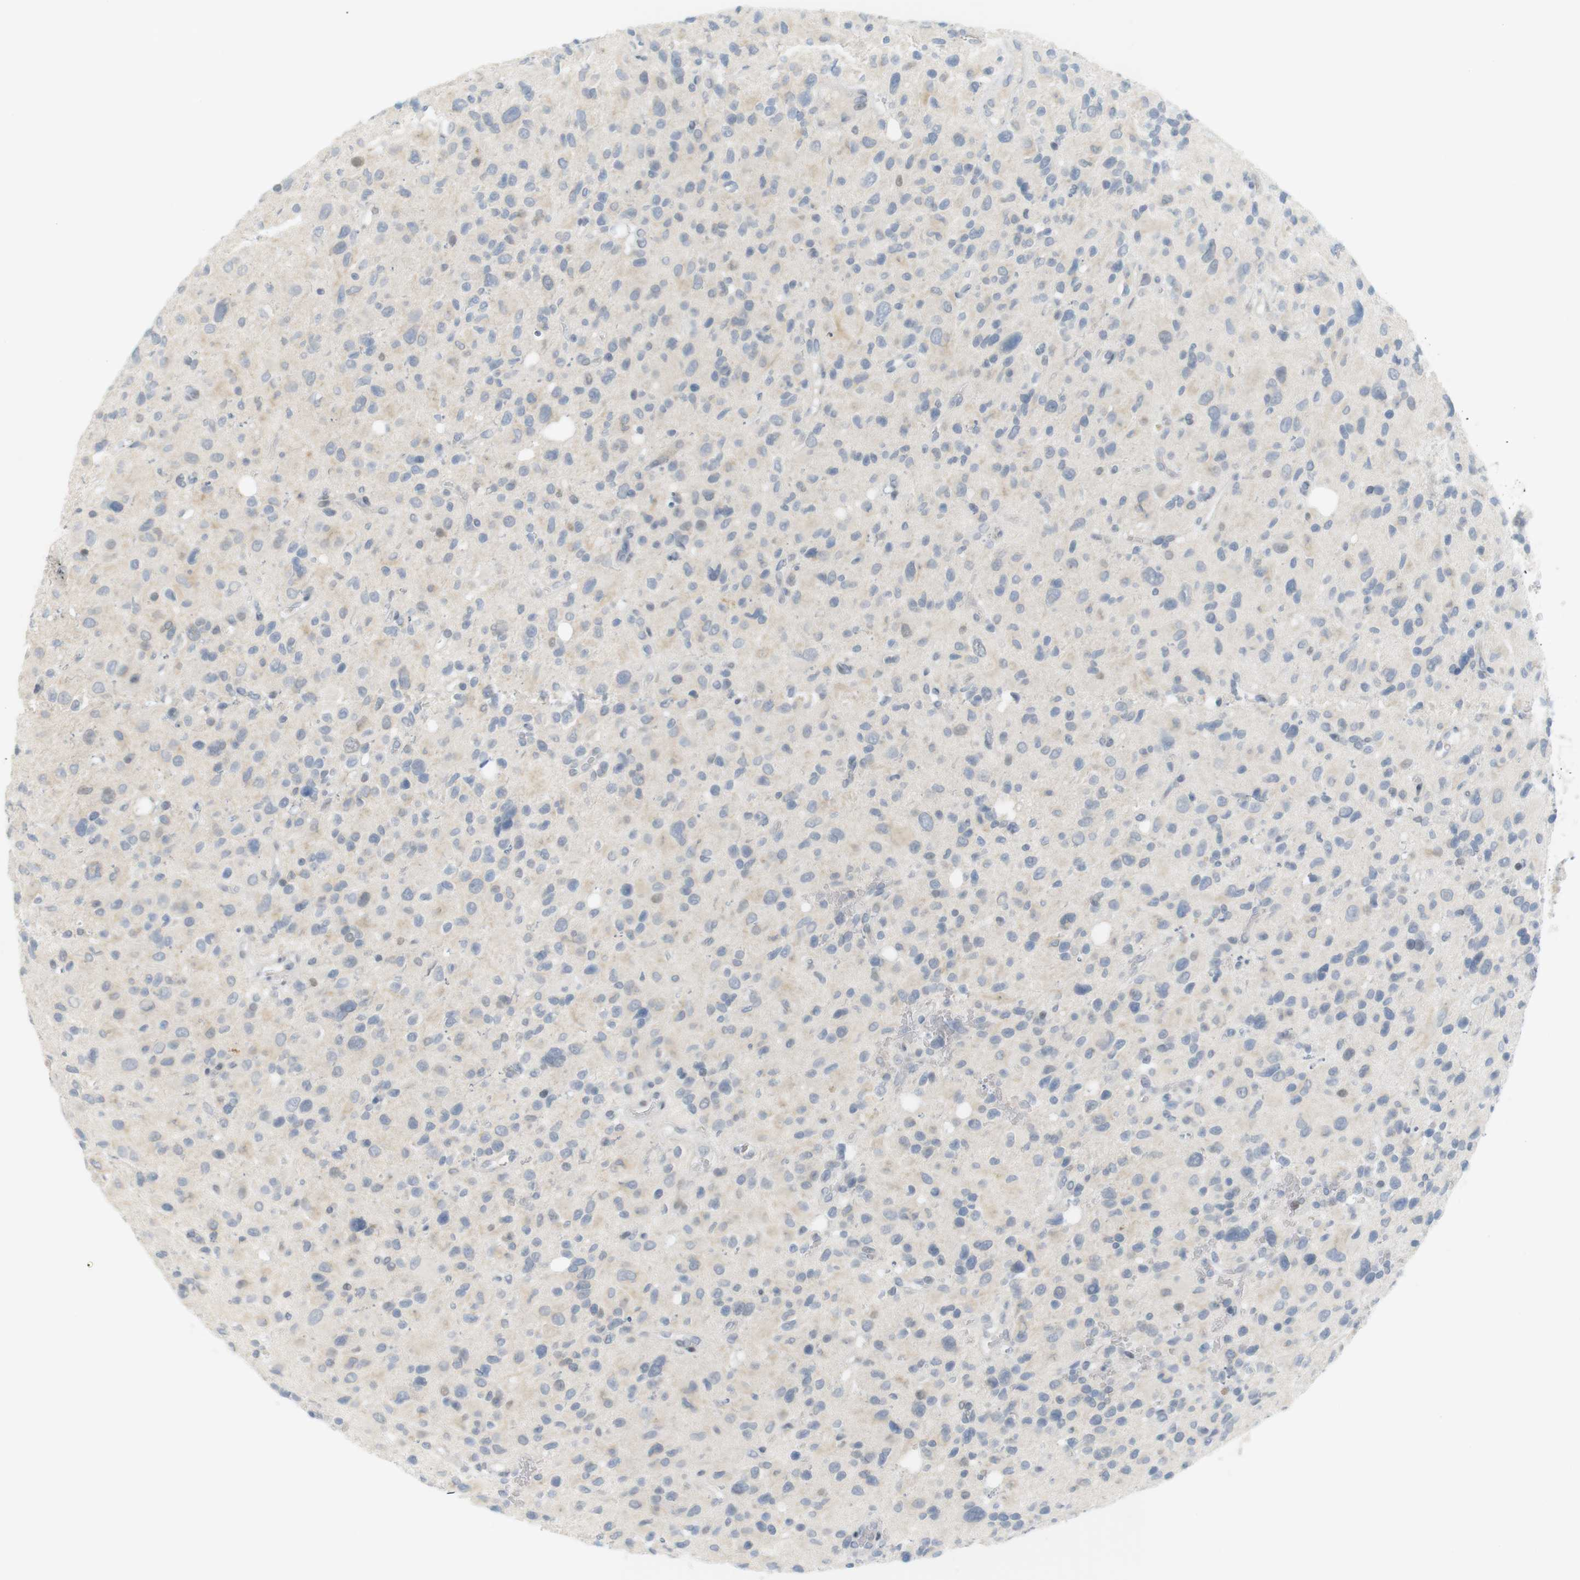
{"staining": {"intensity": "weak", "quantity": "<25%", "location": "nuclear"}, "tissue": "glioma", "cell_type": "Tumor cells", "image_type": "cancer", "snomed": [{"axis": "morphology", "description": "Glioma, malignant, High grade"}, {"axis": "topography", "description": "Brain"}], "caption": "Tumor cells show no significant protein positivity in malignant high-grade glioma.", "gene": "DMC1", "patient": {"sex": "male", "age": 48}}